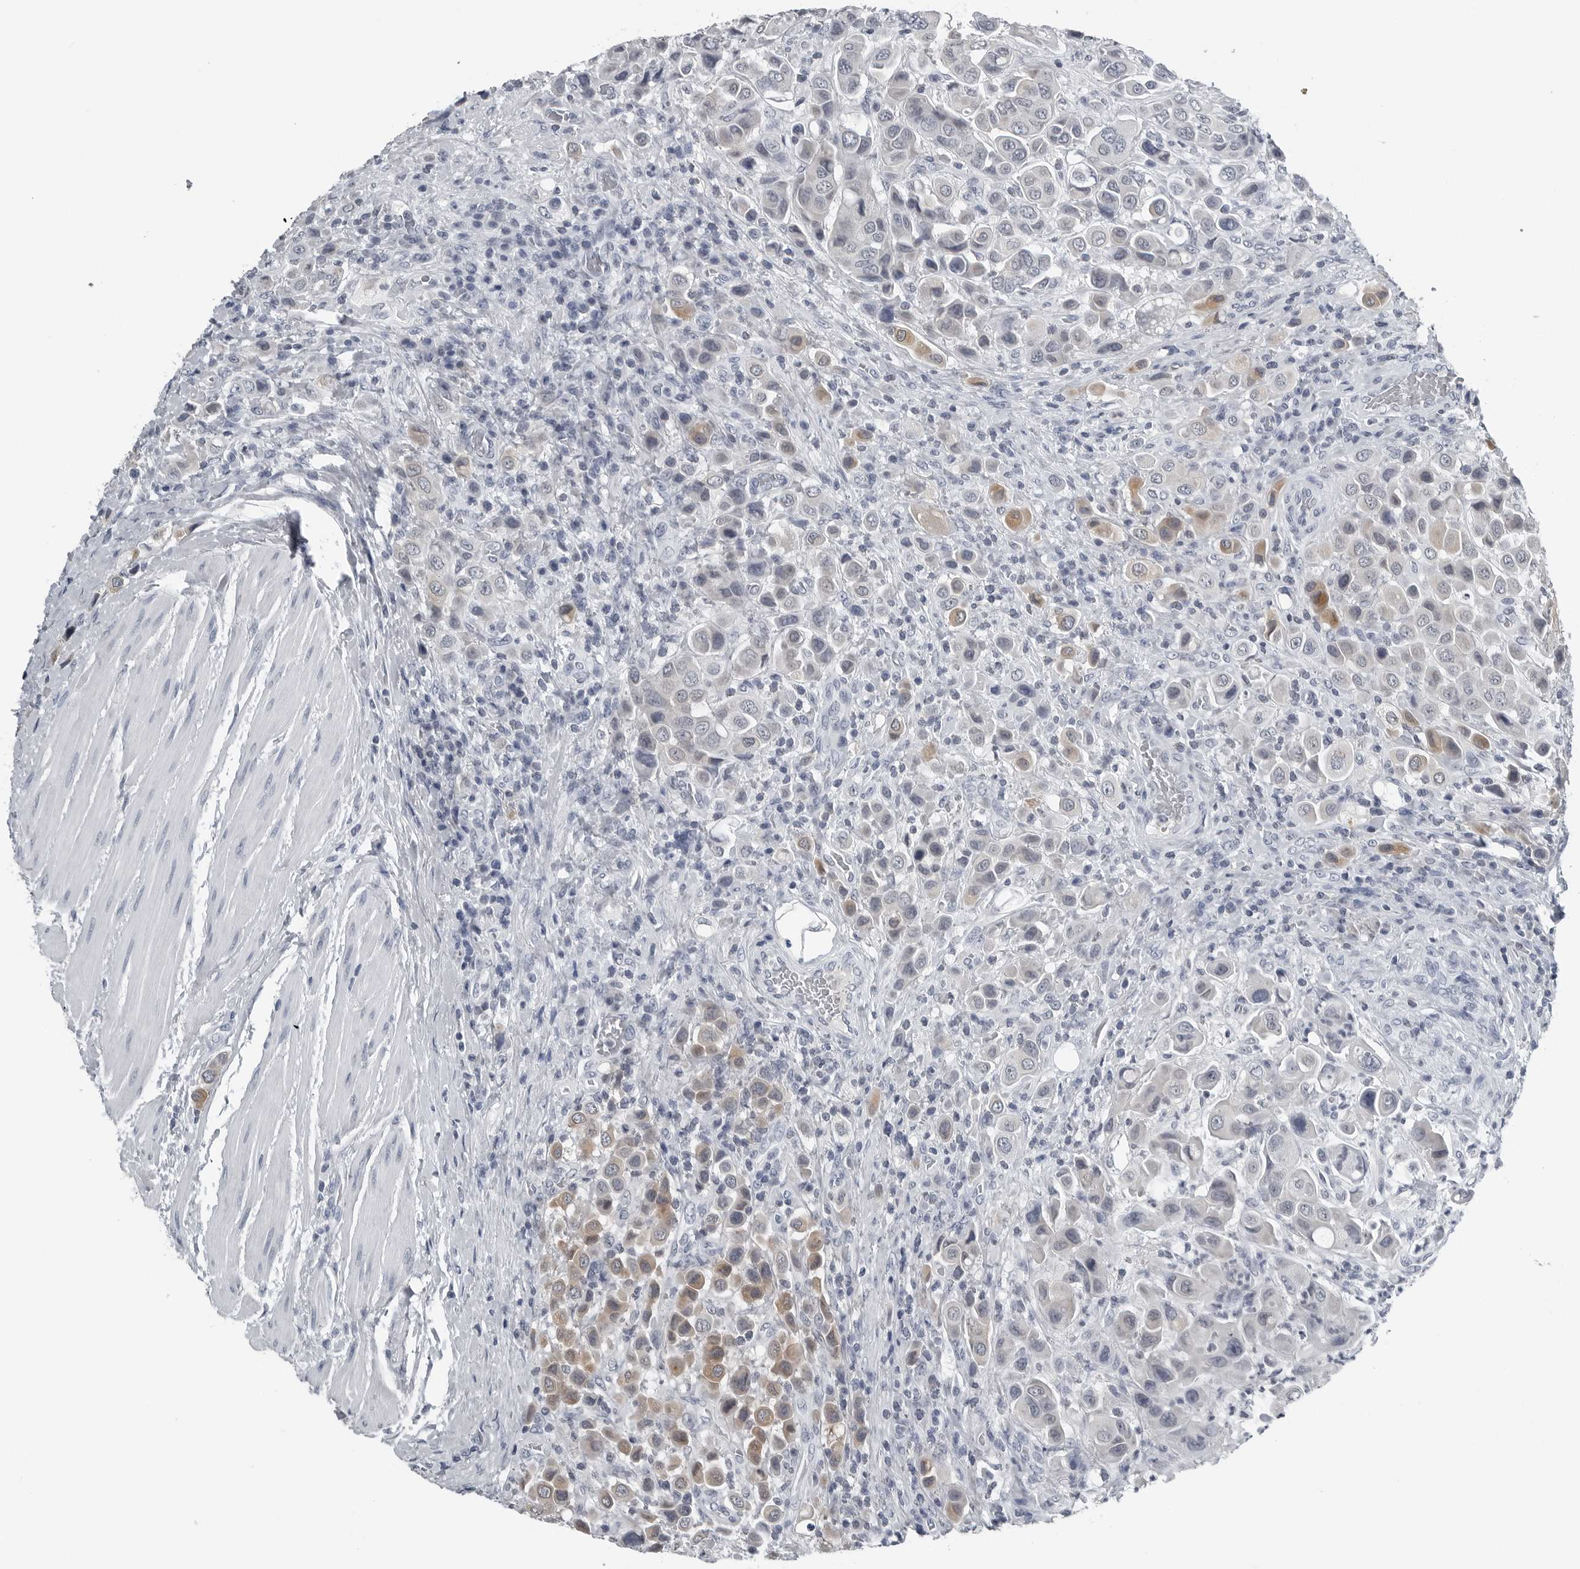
{"staining": {"intensity": "moderate", "quantity": "<25%", "location": "cytoplasmic/membranous"}, "tissue": "urothelial cancer", "cell_type": "Tumor cells", "image_type": "cancer", "snomed": [{"axis": "morphology", "description": "Urothelial carcinoma, High grade"}, {"axis": "topography", "description": "Urinary bladder"}], "caption": "Urothelial cancer stained with DAB IHC shows low levels of moderate cytoplasmic/membranous expression in about <25% of tumor cells. The staining was performed using DAB to visualize the protein expression in brown, while the nuclei were stained in blue with hematoxylin (Magnification: 20x).", "gene": "SPINK1", "patient": {"sex": "male", "age": 50}}